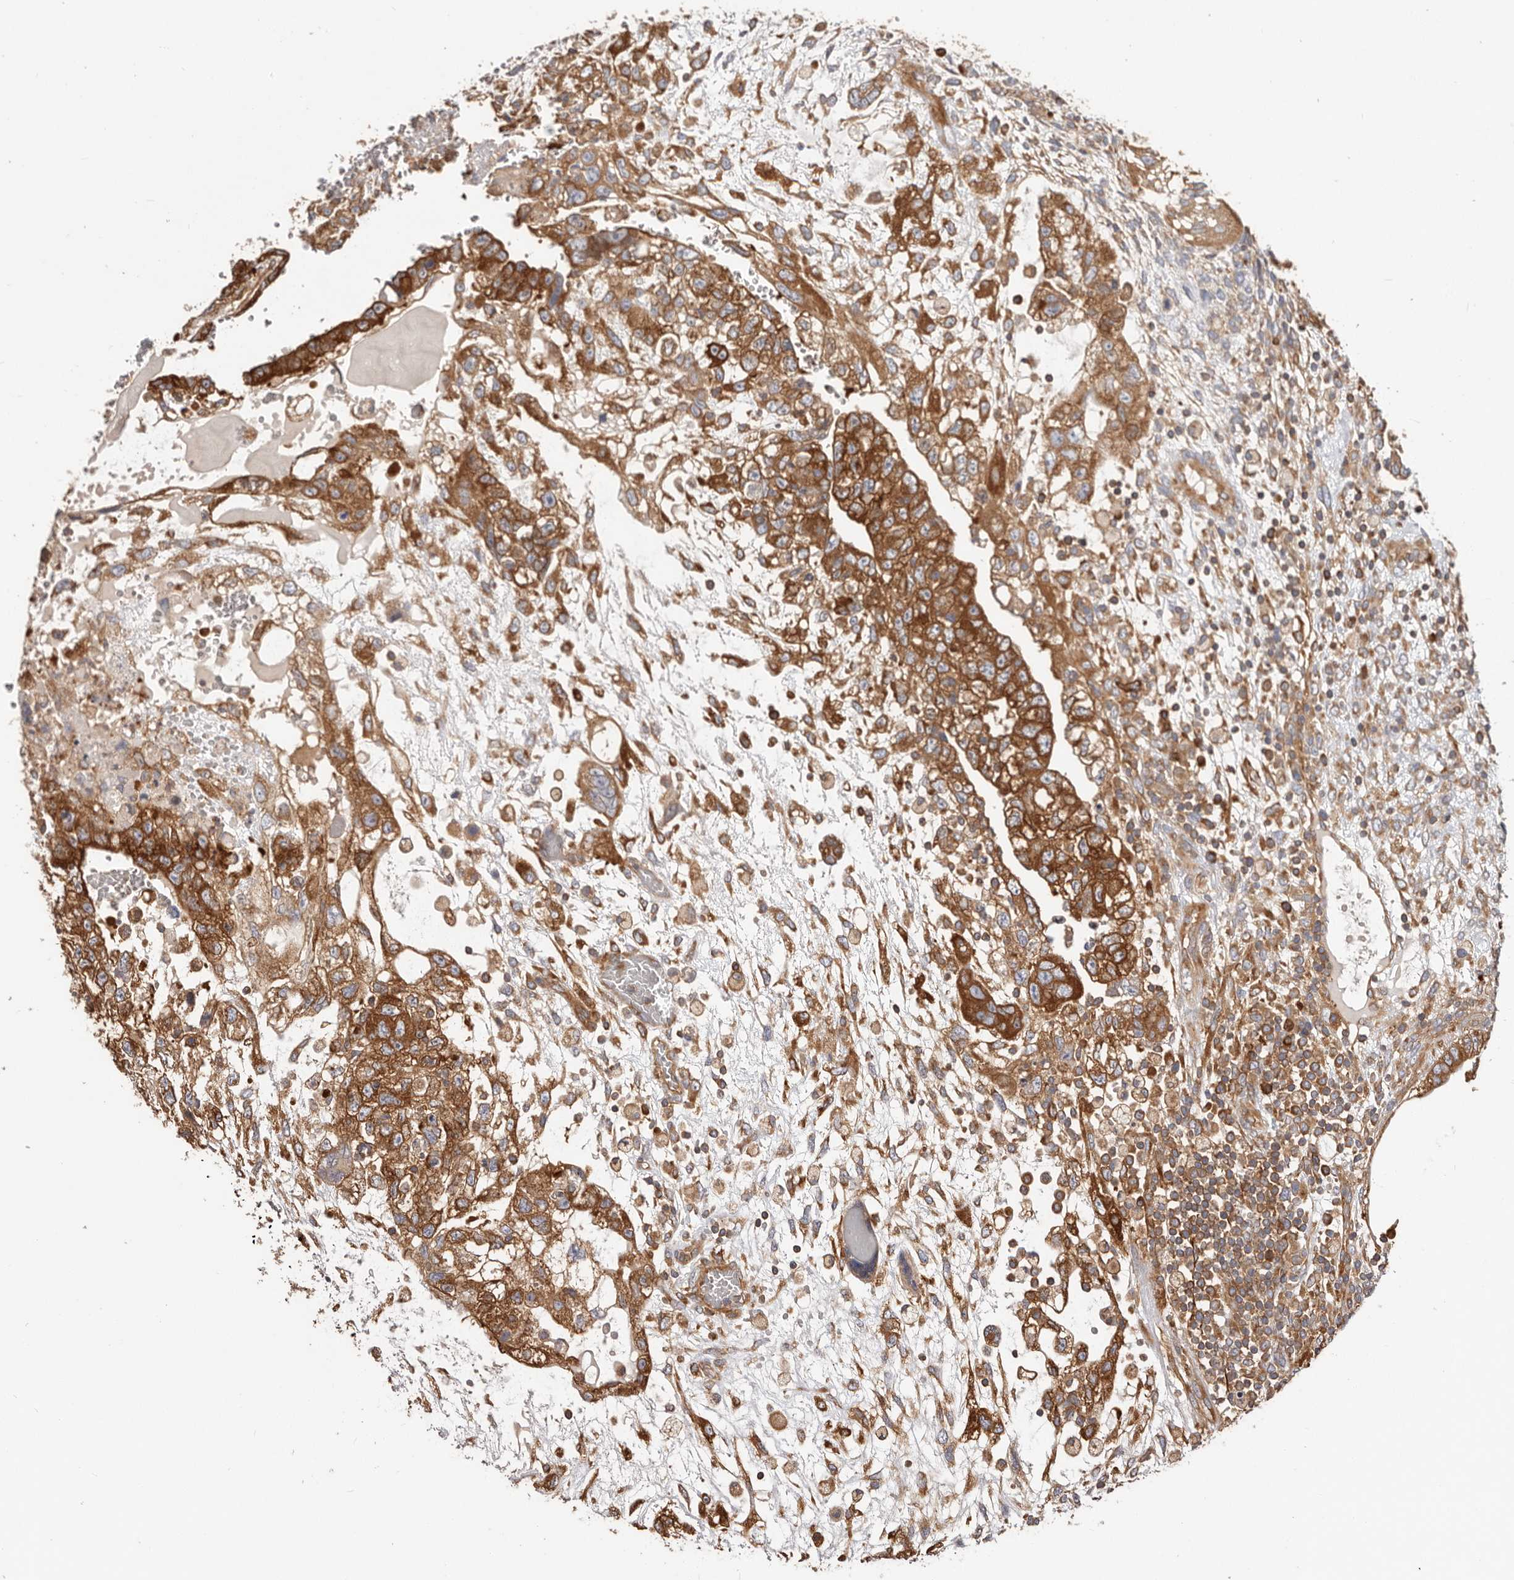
{"staining": {"intensity": "strong", "quantity": ">75%", "location": "cytoplasmic/membranous"}, "tissue": "testis cancer", "cell_type": "Tumor cells", "image_type": "cancer", "snomed": [{"axis": "morphology", "description": "Carcinoma, Embryonal, NOS"}, {"axis": "topography", "description": "Testis"}], "caption": "There is high levels of strong cytoplasmic/membranous expression in tumor cells of testis cancer, as demonstrated by immunohistochemical staining (brown color).", "gene": "EPRS1", "patient": {"sex": "male", "age": 36}}